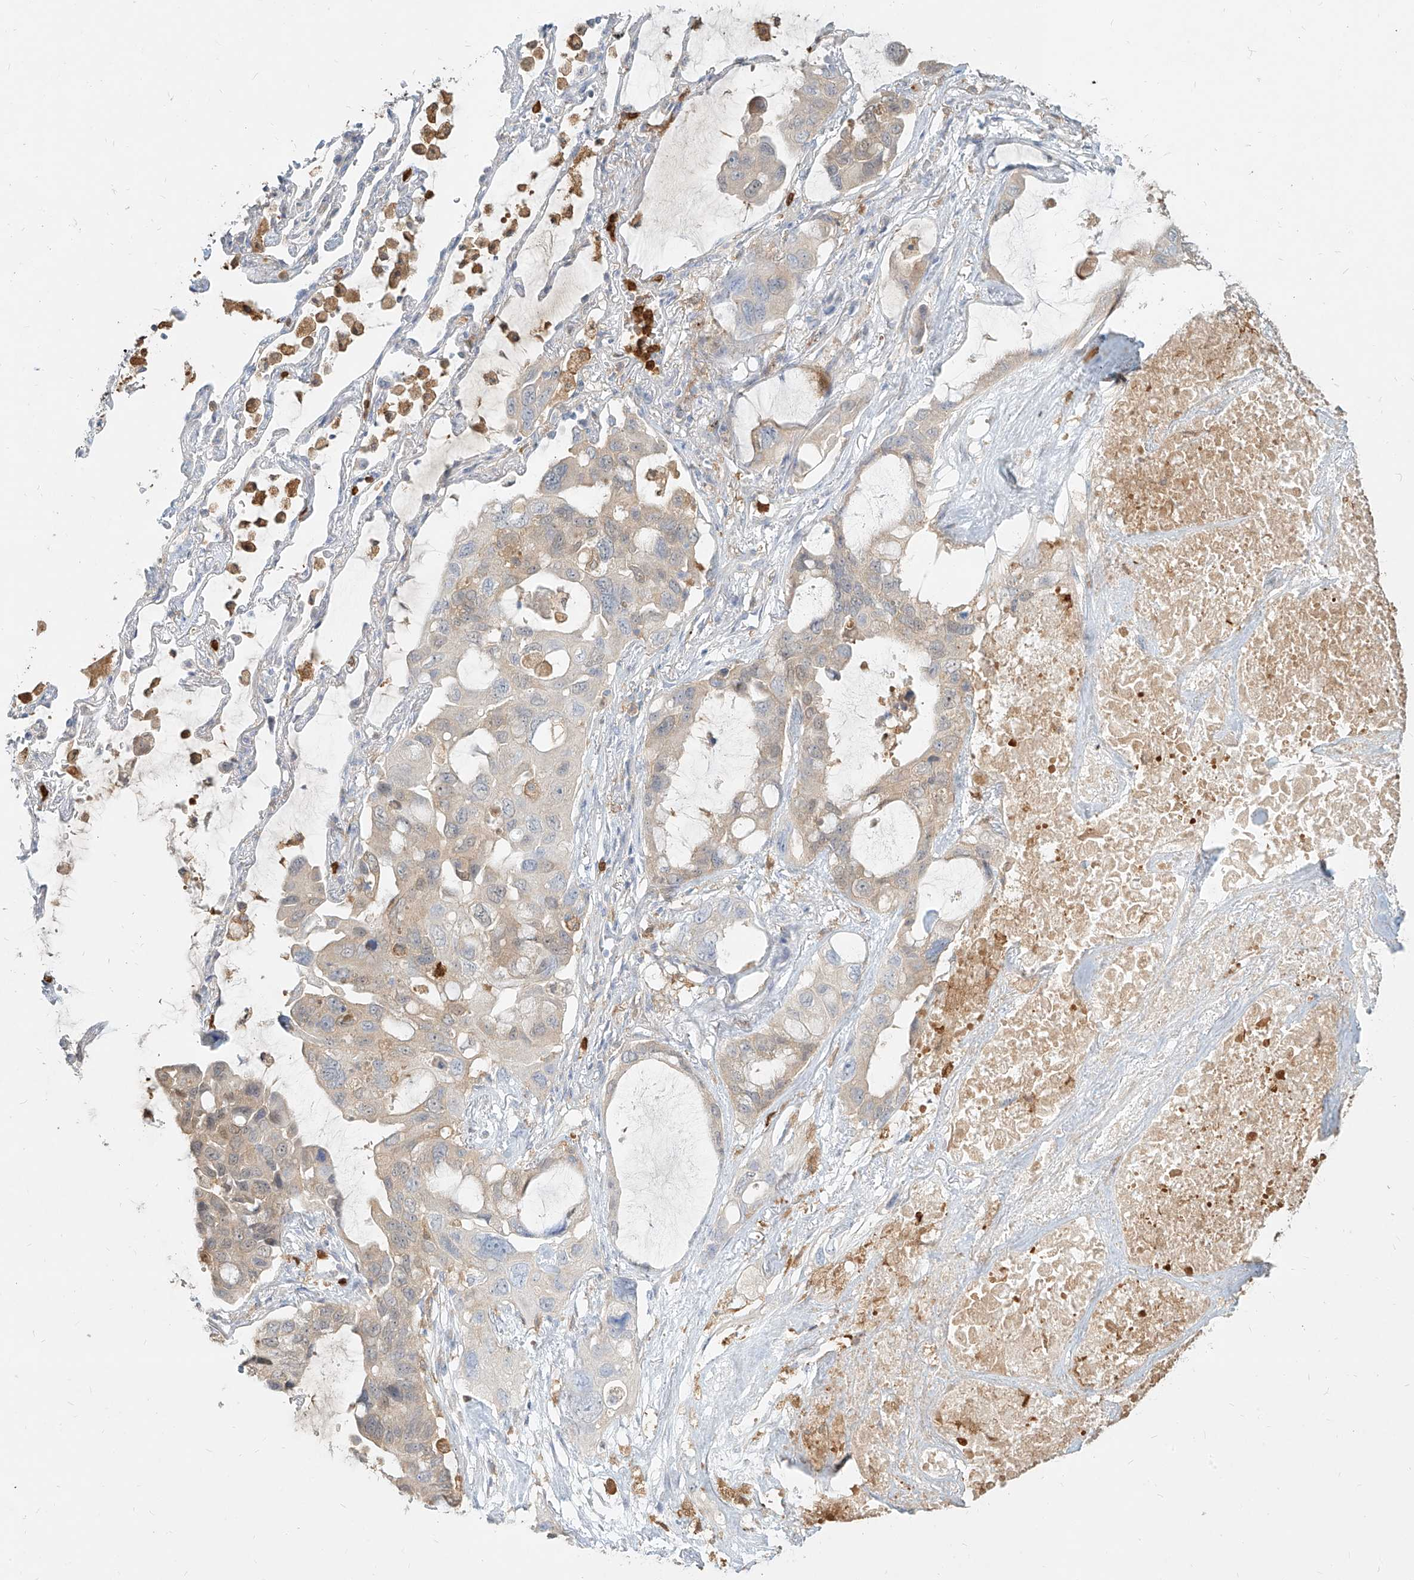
{"staining": {"intensity": "weak", "quantity": "<25%", "location": "cytoplasmic/membranous"}, "tissue": "lung cancer", "cell_type": "Tumor cells", "image_type": "cancer", "snomed": [{"axis": "morphology", "description": "Squamous cell carcinoma, NOS"}, {"axis": "topography", "description": "Lung"}], "caption": "Human lung squamous cell carcinoma stained for a protein using immunohistochemistry displays no expression in tumor cells.", "gene": "PGD", "patient": {"sex": "female", "age": 73}}